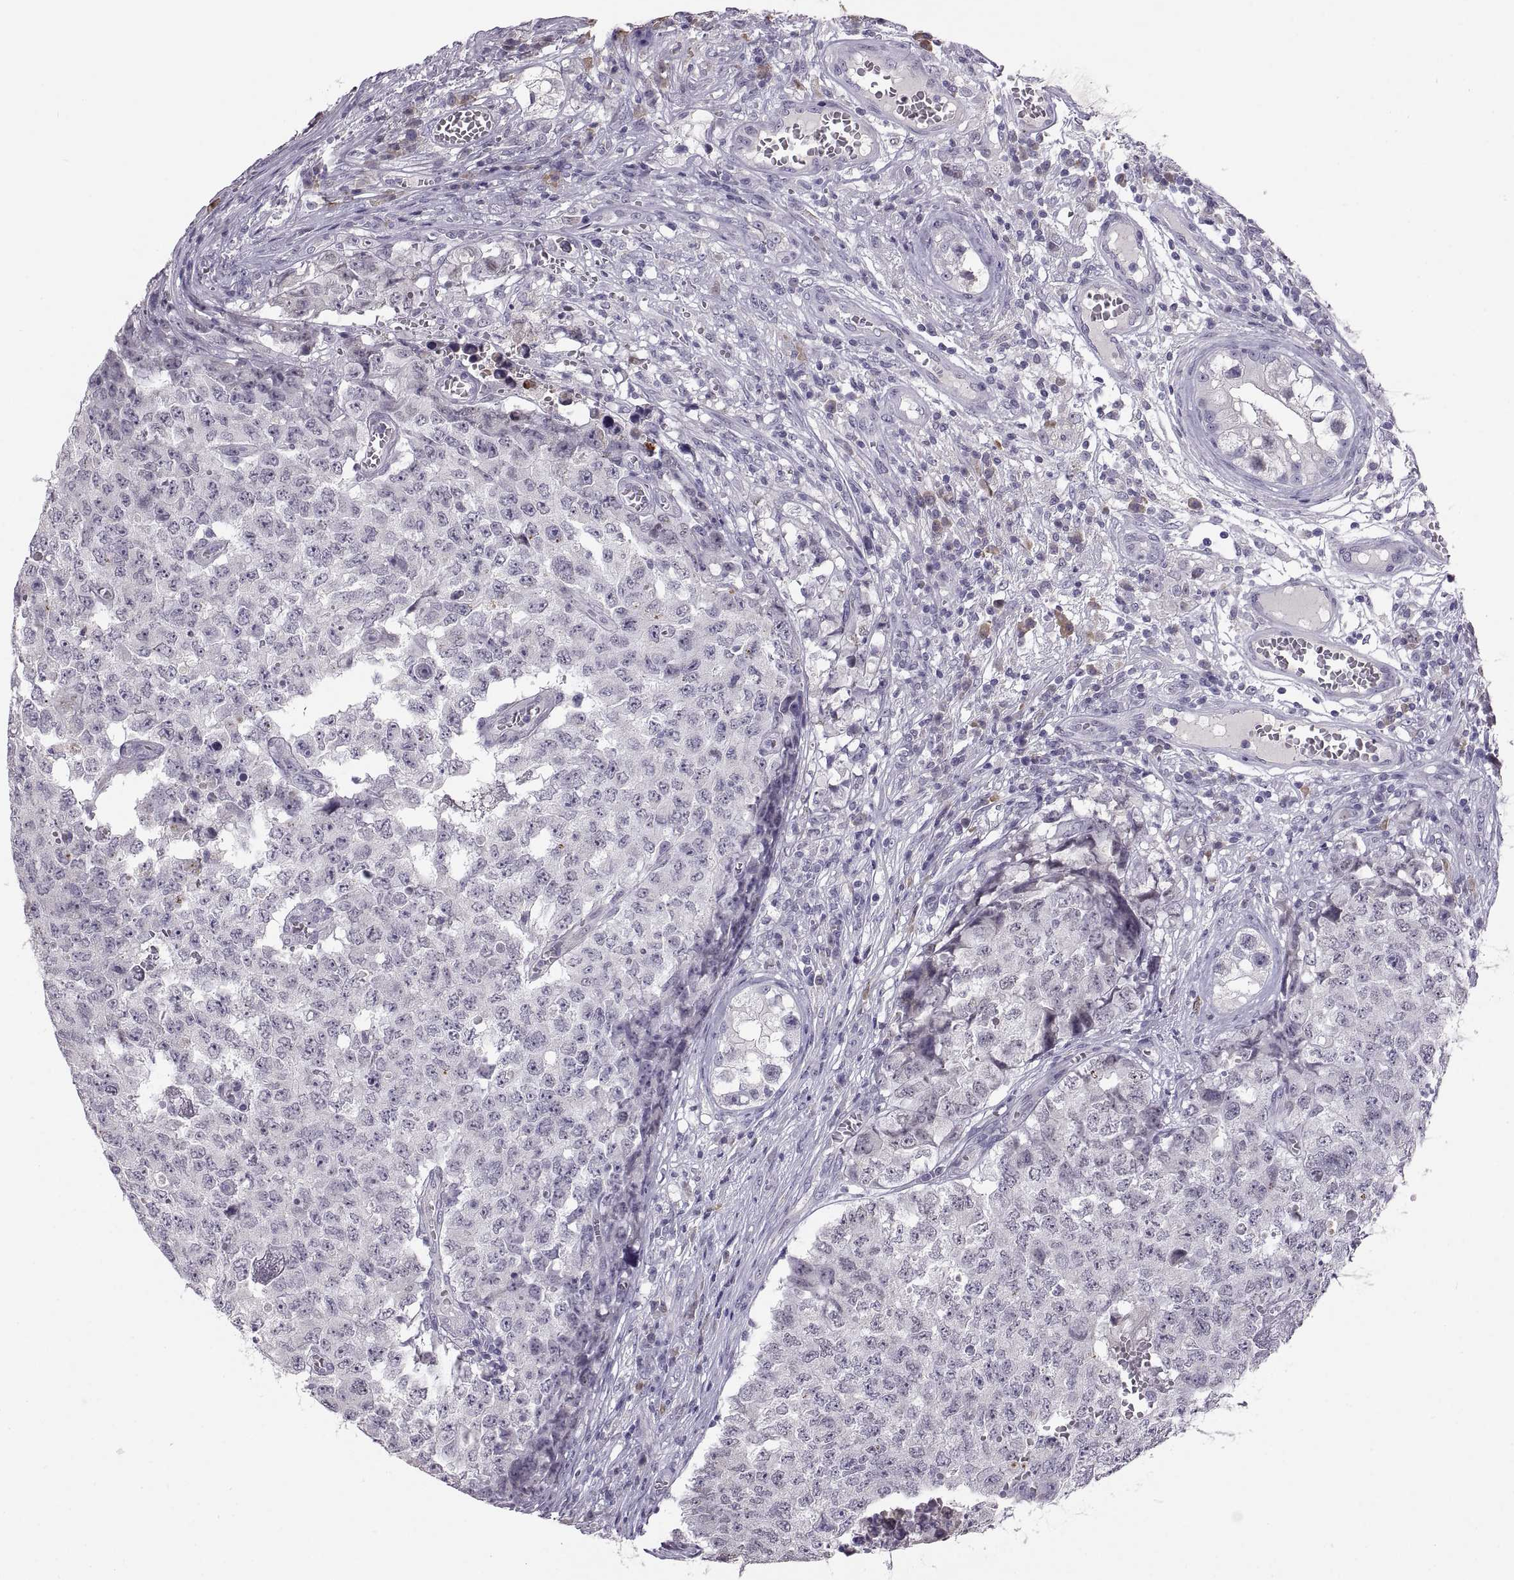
{"staining": {"intensity": "negative", "quantity": "none", "location": "none"}, "tissue": "testis cancer", "cell_type": "Tumor cells", "image_type": "cancer", "snomed": [{"axis": "morphology", "description": "Carcinoma, Embryonal, NOS"}, {"axis": "topography", "description": "Testis"}], "caption": "This is an immunohistochemistry (IHC) photomicrograph of human testis cancer (embryonal carcinoma). There is no staining in tumor cells.", "gene": "MAGEB18", "patient": {"sex": "male", "age": 23}}